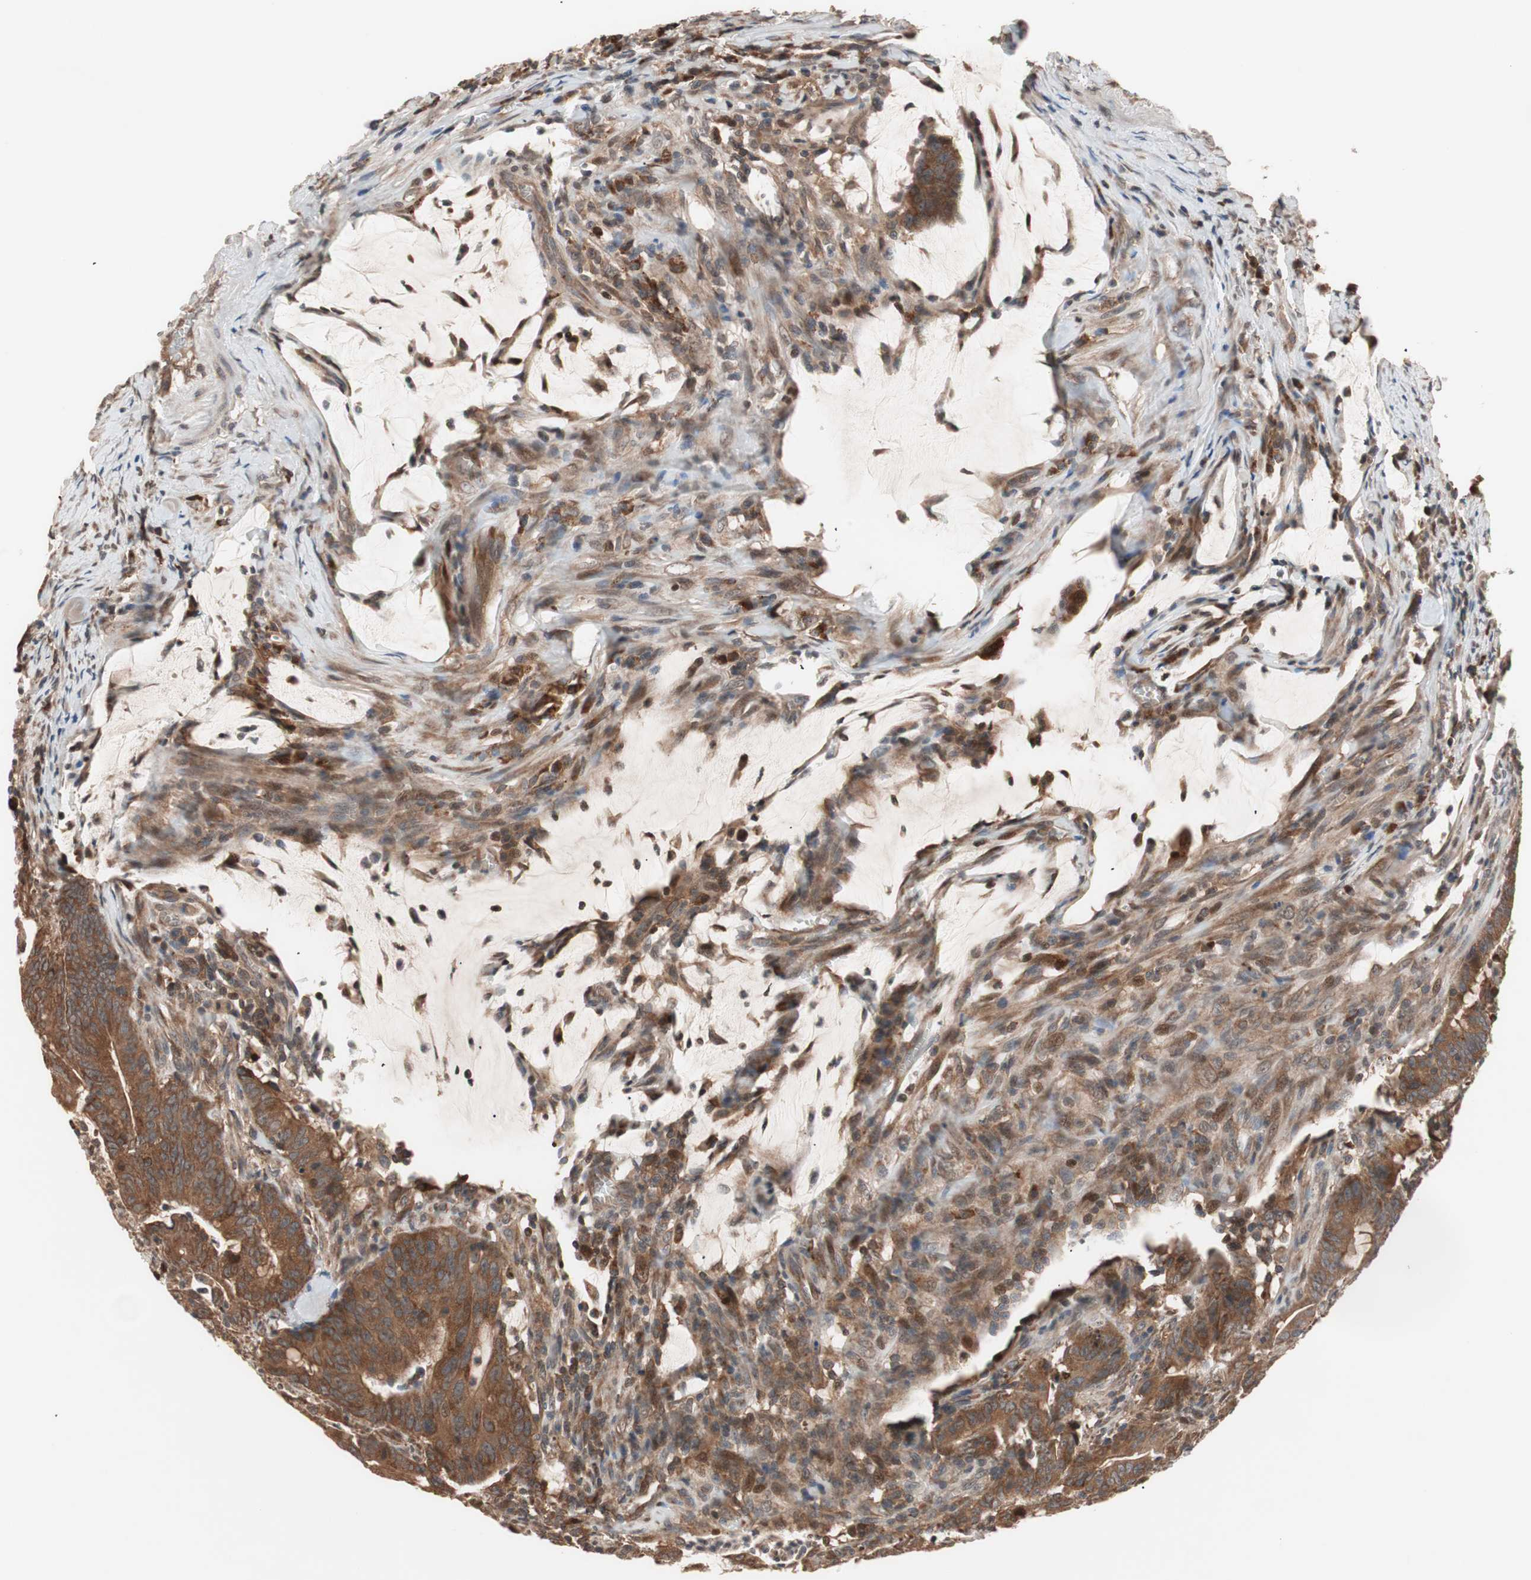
{"staining": {"intensity": "strong", "quantity": ">75%", "location": "cytoplasmic/membranous"}, "tissue": "colorectal cancer", "cell_type": "Tumor cells", "image_type": "cancer", "snomed": [{"axis": "morphology", "description": "Adenocarcinoma, NOS"}, {"axis": "topography", "description": "Colon"}], "caption": "The photomicrograph exhibits staining of colorectal cancer, revealing strong cytoplasmic/membranous protein expression (brown color) within tumor cells.", "gene": "NF2", "patient": {"sex": "male", "age": 45}}